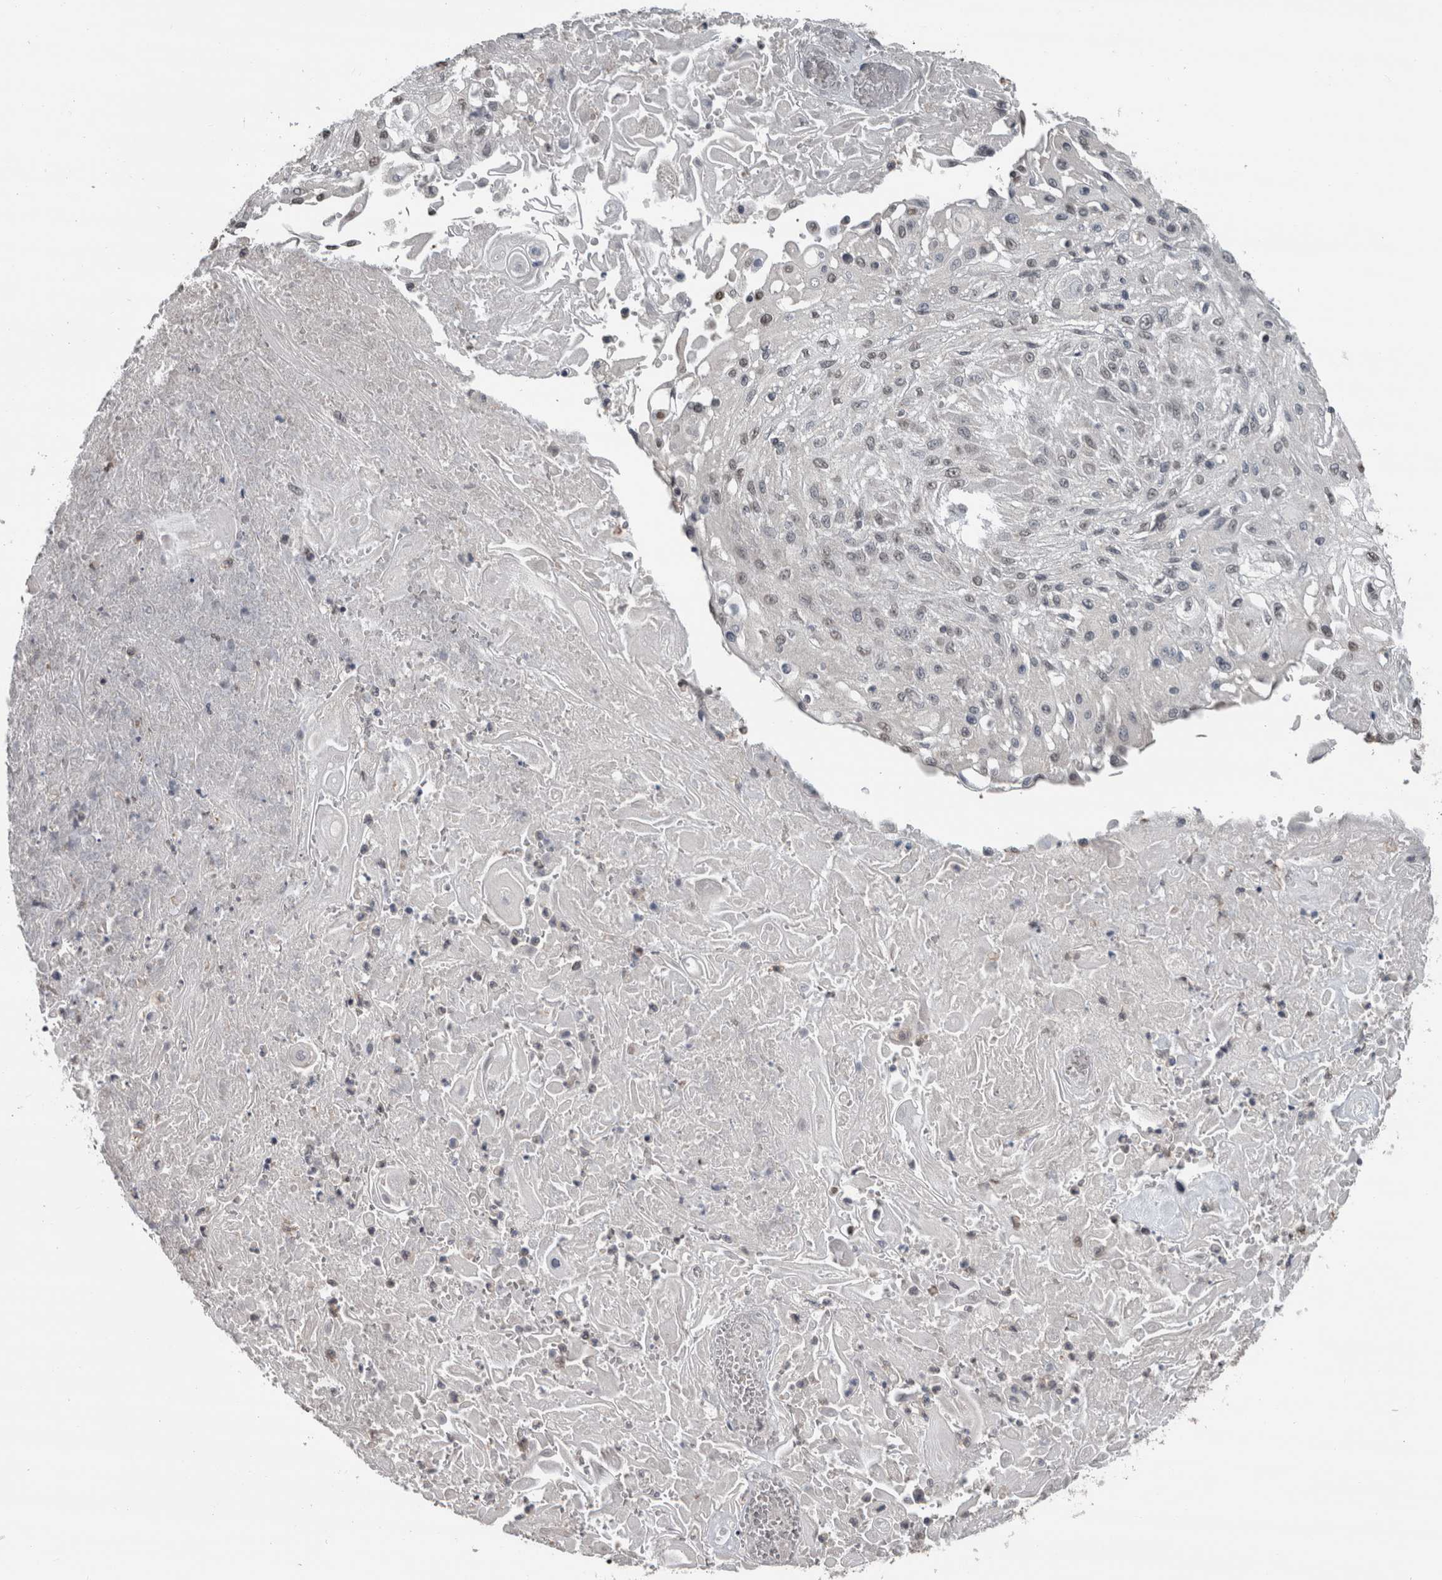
{"staining": {"intensity": "negative", "quantity": "none", "location": "none"}, "tissue": "skin cancer", "cell_type": "Tumor cells", "image_type": "cancer", "snomed": [{"axis": "morphology", "description": "Squamous cell carcinoma, NOS"}, {"axis": "topography", "description": "Skin"}], "caption": "Tumor cells show no significant staining in squamous cell carcinoma (skin).", "gene": "MAFF", "patient": {"sex": "male", "age": 75}}